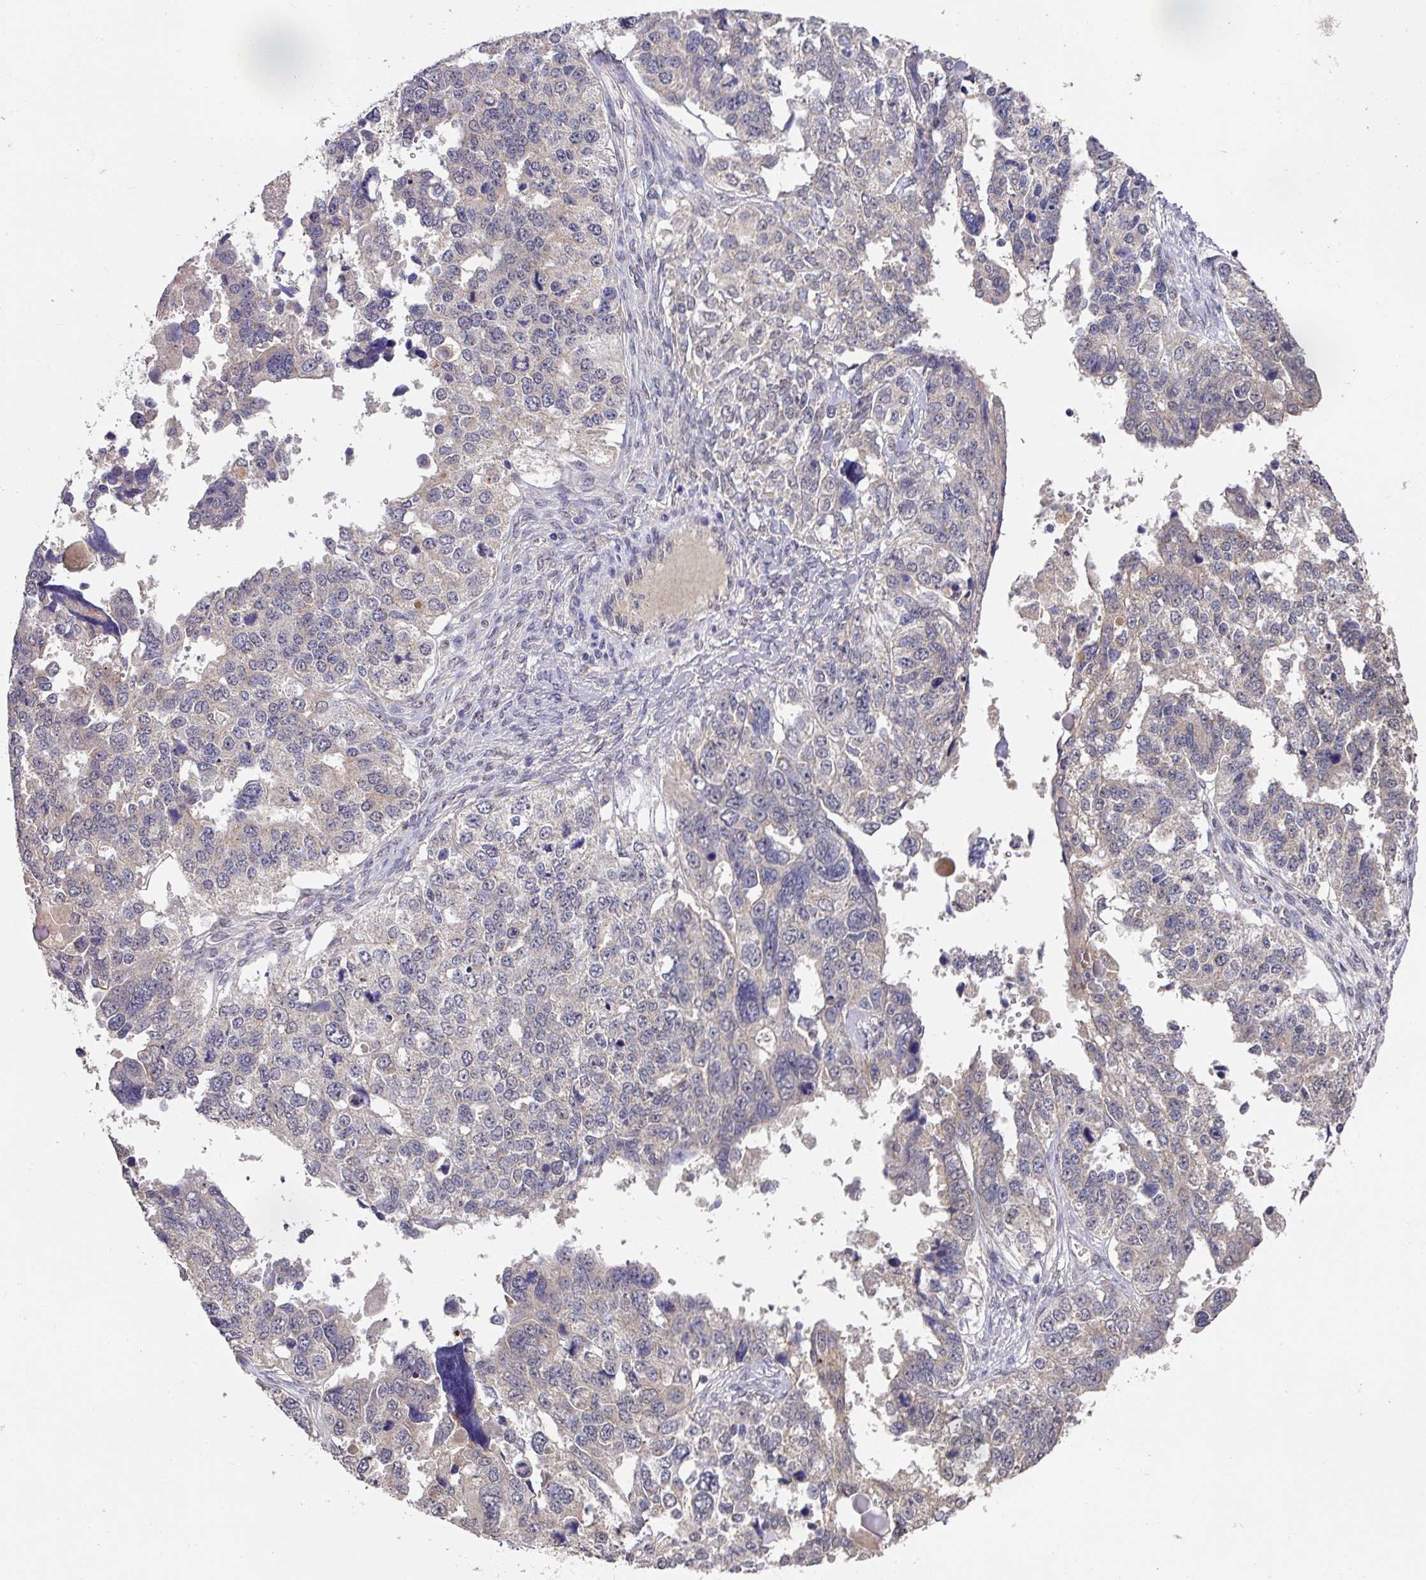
{"staining": {"intensity": "weak", "quantity": "<25%", "location": "cytoplasmic/membranous"}, "tissue": "ovarian cancer", "cell_type": "Tumor cells", "image_type": "cancer", "snomed": [{"axis": "morphology", "description": "Cystadenocarcinoma, serous, NOS"}, {"axis": "topography", "description": "Ovary"}], "caption": "There is no significant staining in tumor cells of ovarian cancer.", "gene": "EXTL3", "patient": {"sex": "female", "age": 76}}